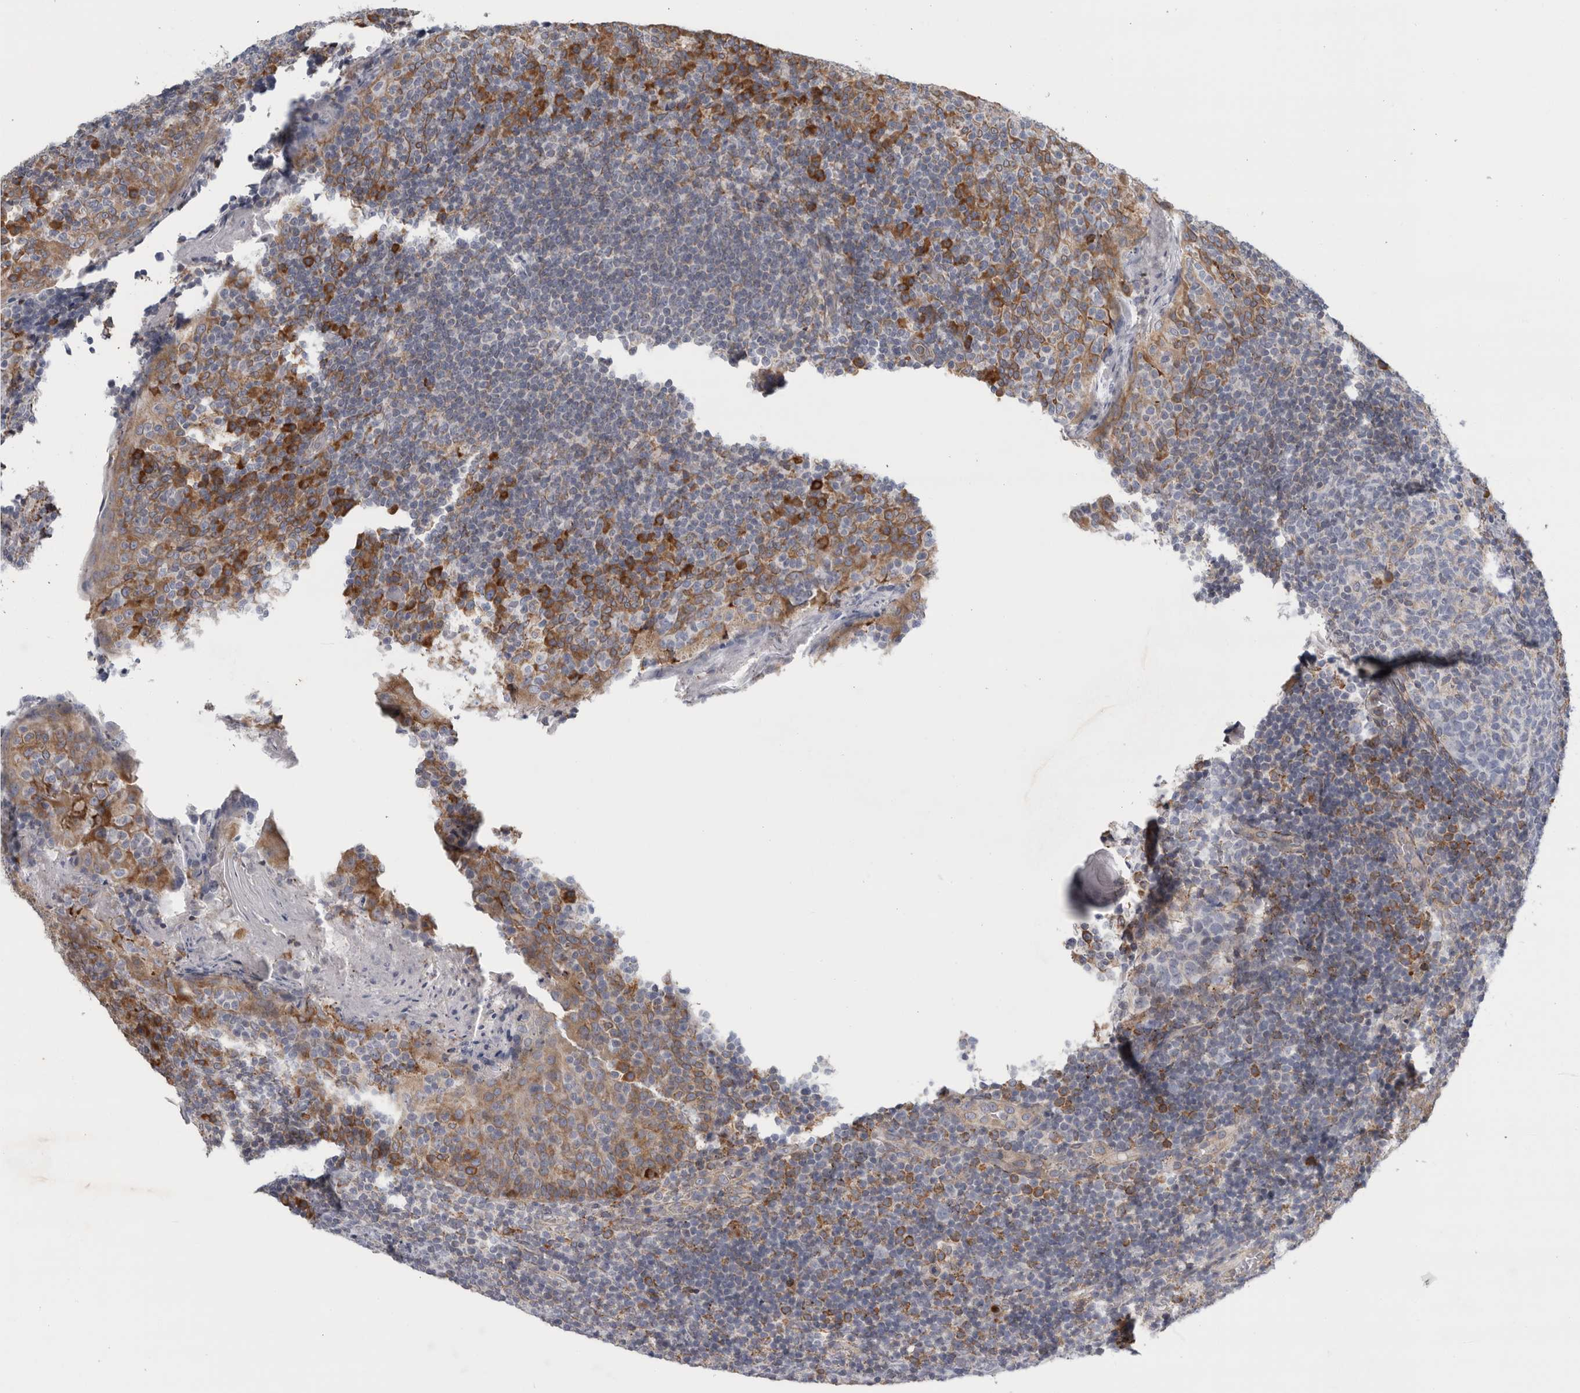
{"staining": {"intensity": "negative", "quantity": "none", "location": "none"}, "tissue": "tonsil", "cell_type": "Germinal center cells", "image_type": "normal", "snomed": [{"axis": "morphology", "description": "Normal tissue, NOS"}, {"axis": "topography", "description": "Tonsil"}], "caption": "High power microscopy histopathology image of an IHC image of unremarkable tonsil, revealing no significant staining in germinal center cells. (Immunohistochemistry (ihc), brightfield microscopy, high magnification).", "gene": "GANAB", "patient": {"sex": "female", "age": 19}}